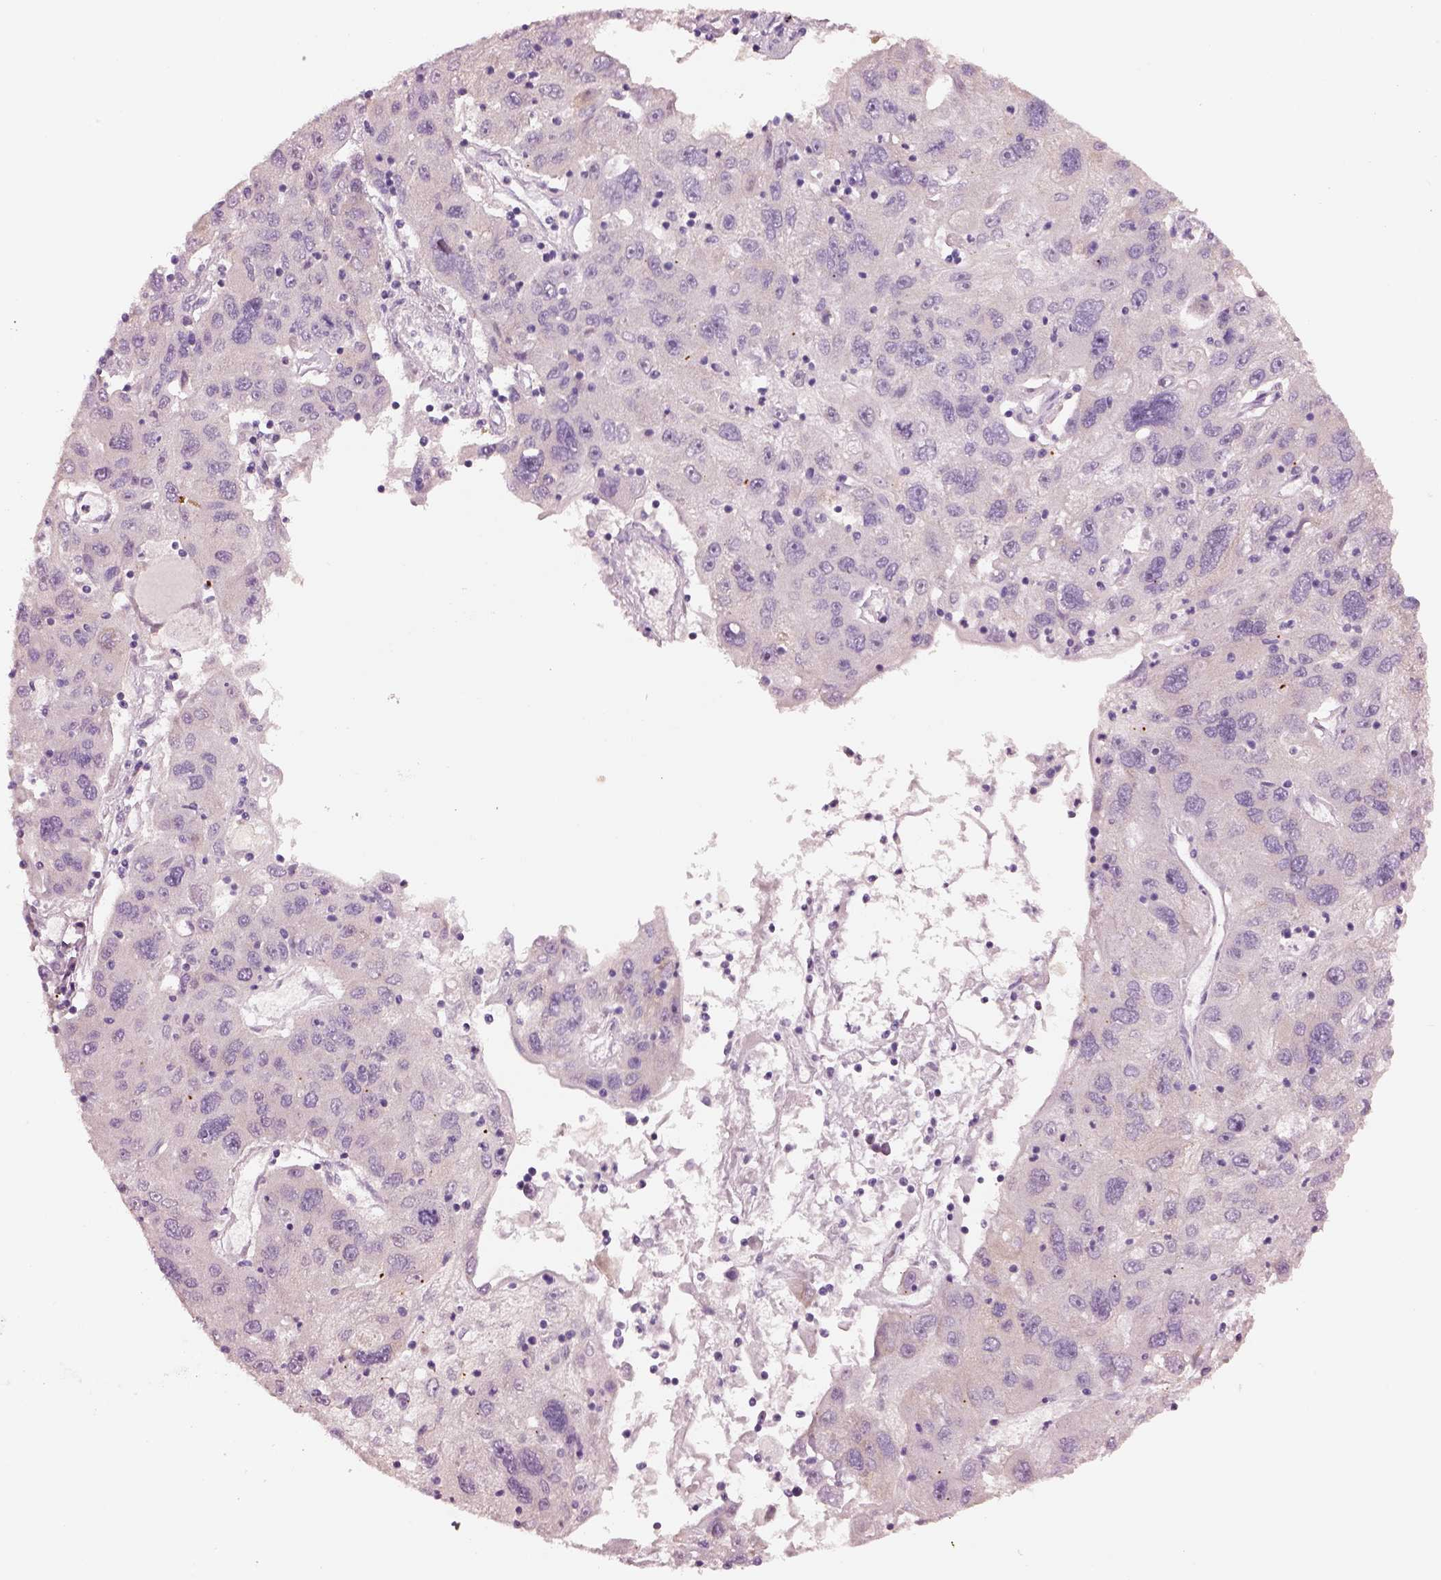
{"staining": {"intensity": "negative", "quantity": "none", "location": "none"}, "tissue": "stomach cancer", "cell_type": "Tumor cells", "image_type": "cancer", "snomed": [{"axis": "morphology", "description": "Adenocarcinoma, NOS"}, {"axis": "topography", "description": "Stomach"}], "caption": "This is an IHC photomicrograph of human adenocarcinoma (stomach). There is no staining in tumor cells.", "gene": "ELSPBP1", "patient": {"sex": "male", "age": 56}}